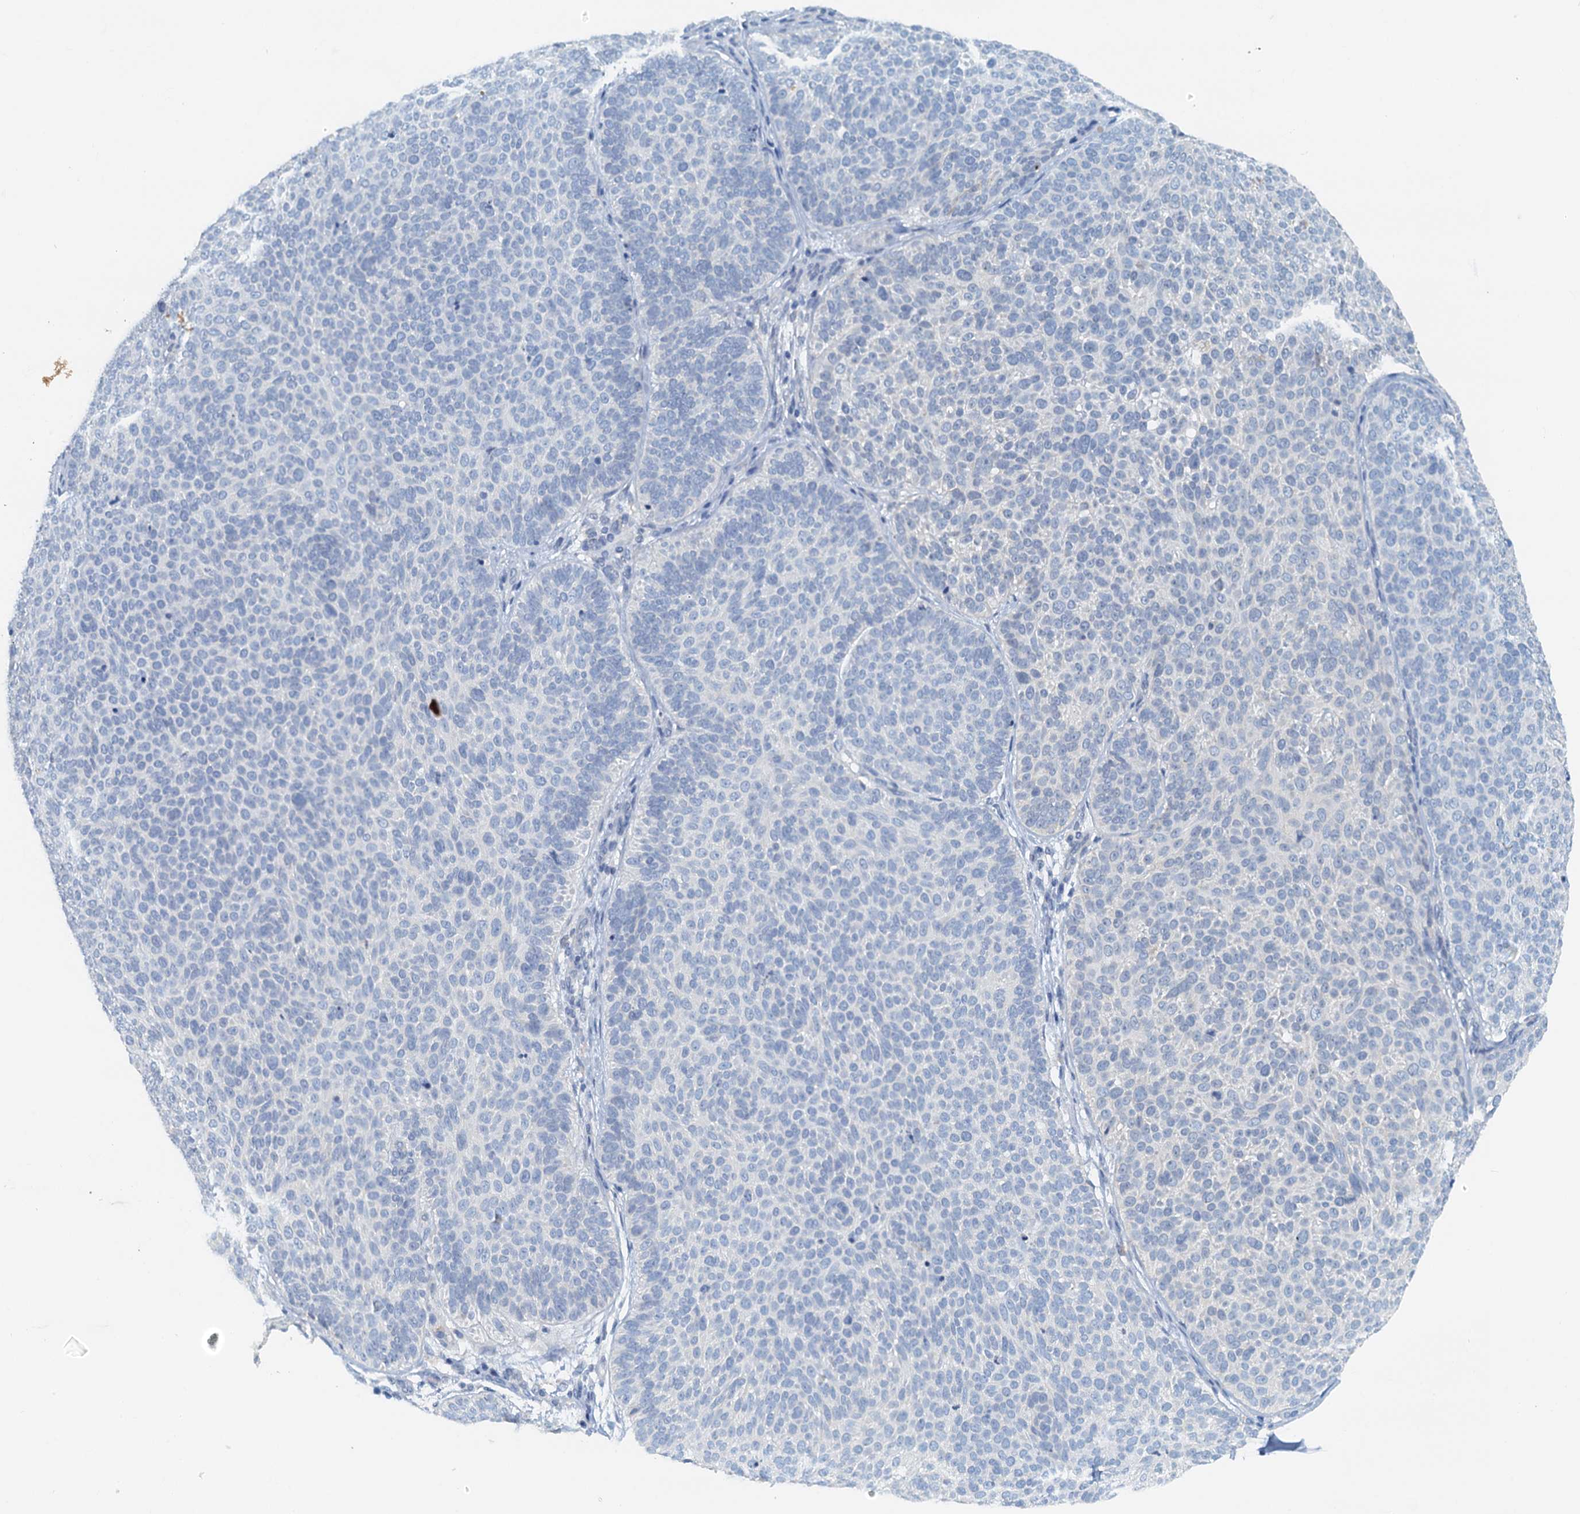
{"staining": {"intensity": "negative", "quantity": "none", "location": "none"}, "tissue": "skin cancer", "cell_type": "Tumor cells", "image_type": "cancer", "snomed": [{"axis": "morphology", "description": "Basal cell carcinoma"}, {"axis": "topography", "description": "Skin"}], "caption": "There is no significant expression in tumor cells of skin cancer.", "gene": "DTD1", "patient": {"sex": "male", "age": 85}}